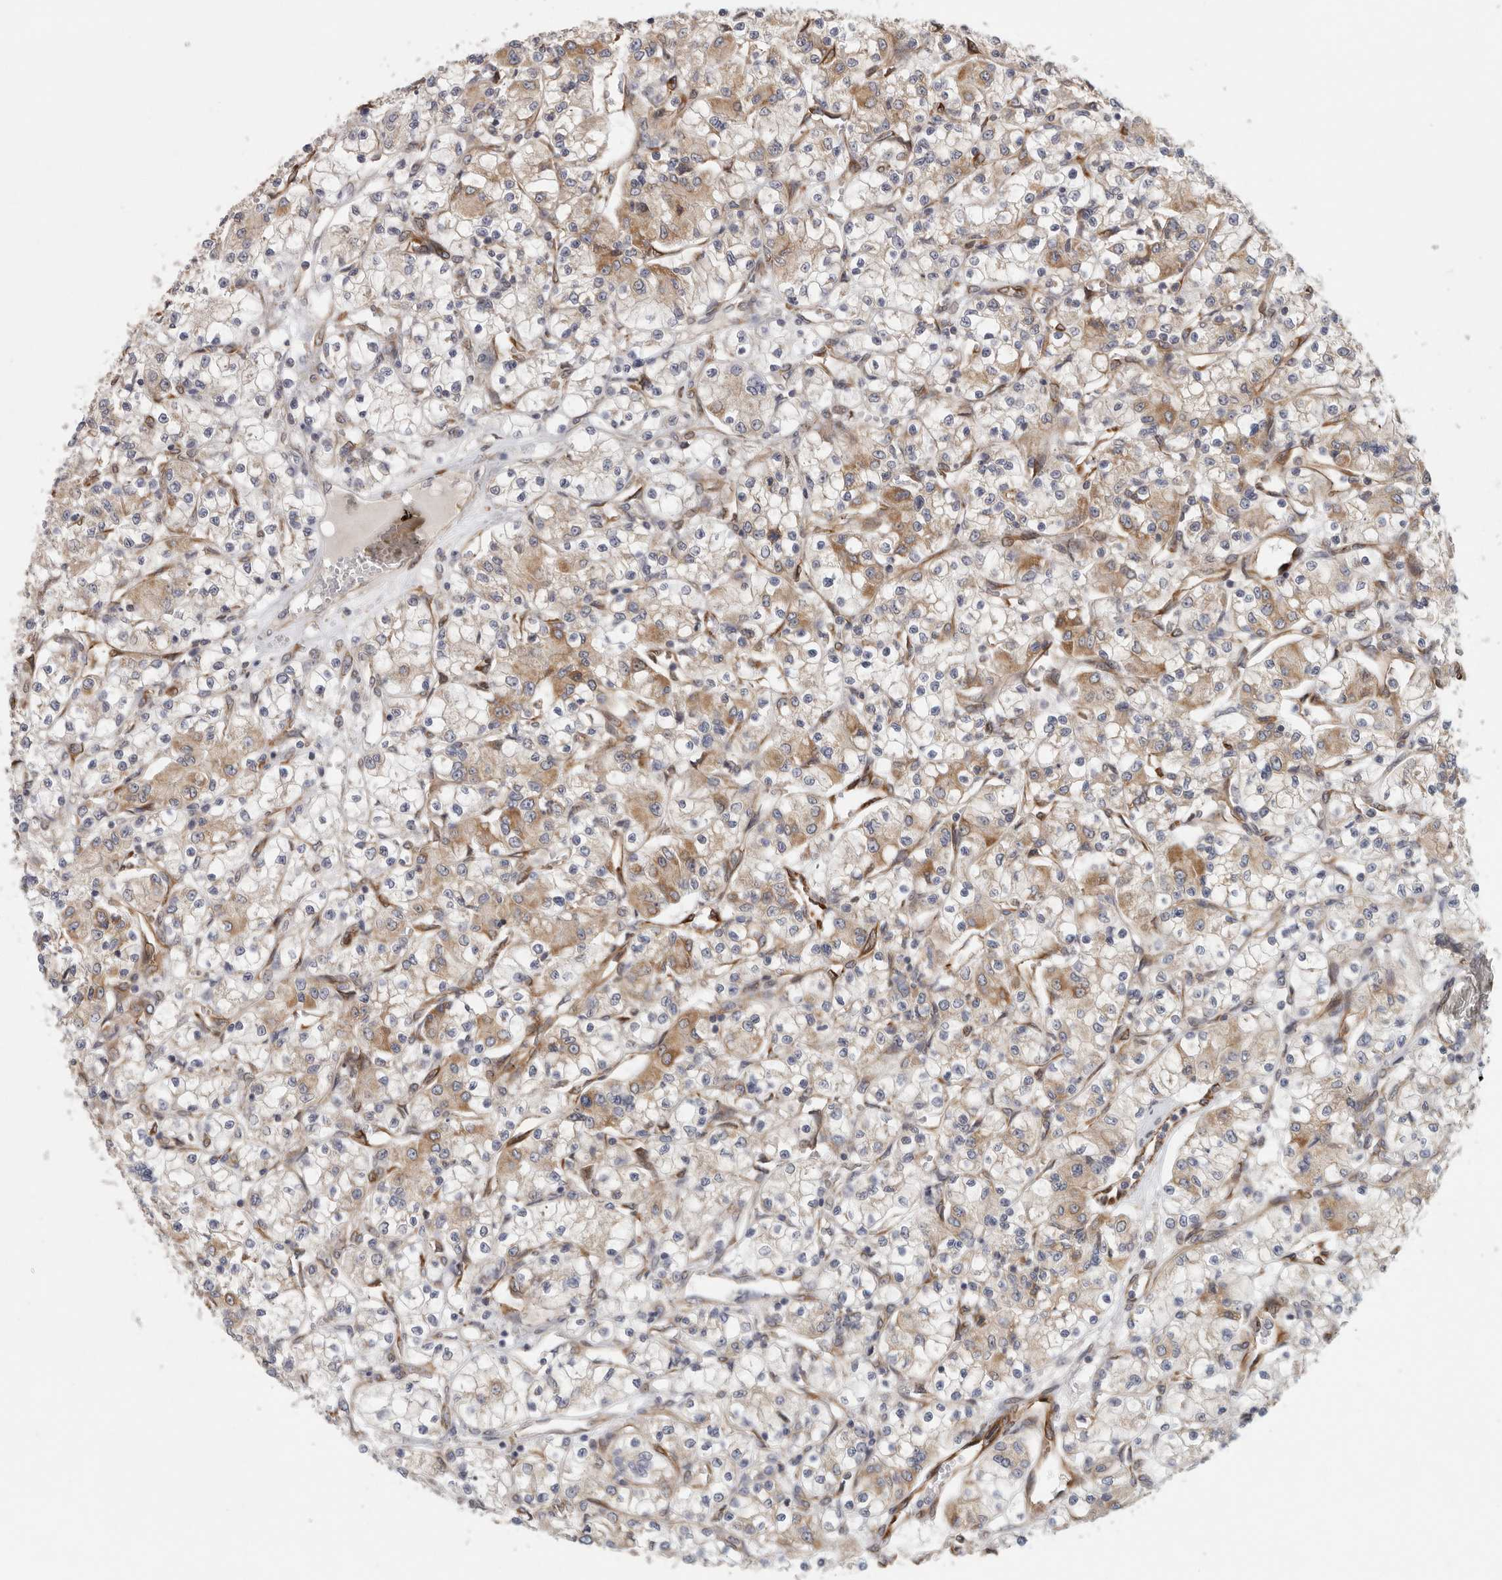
{"staining": {"intensity": "moderate", "quantity": ">75%", "location": "cytoplasmic/membranous"}, "tissue": "renal cancer", "cell_type": "Tumor cells", "image_type": "cancer", "snomed": [{"axis": "morphology", "description": "Adenocarcinoma, NOS"}, {"axis": "topography", "description": "Kidney"}], "caption": "The histopathology image demonstrates staining of renal adenocarcinoma, revealing moderate cytoplasmic/membranous protein staining (brown color) within tumor cells.", "gene": "BCAP29", "patient": {"sex": "female", "age": 59}}